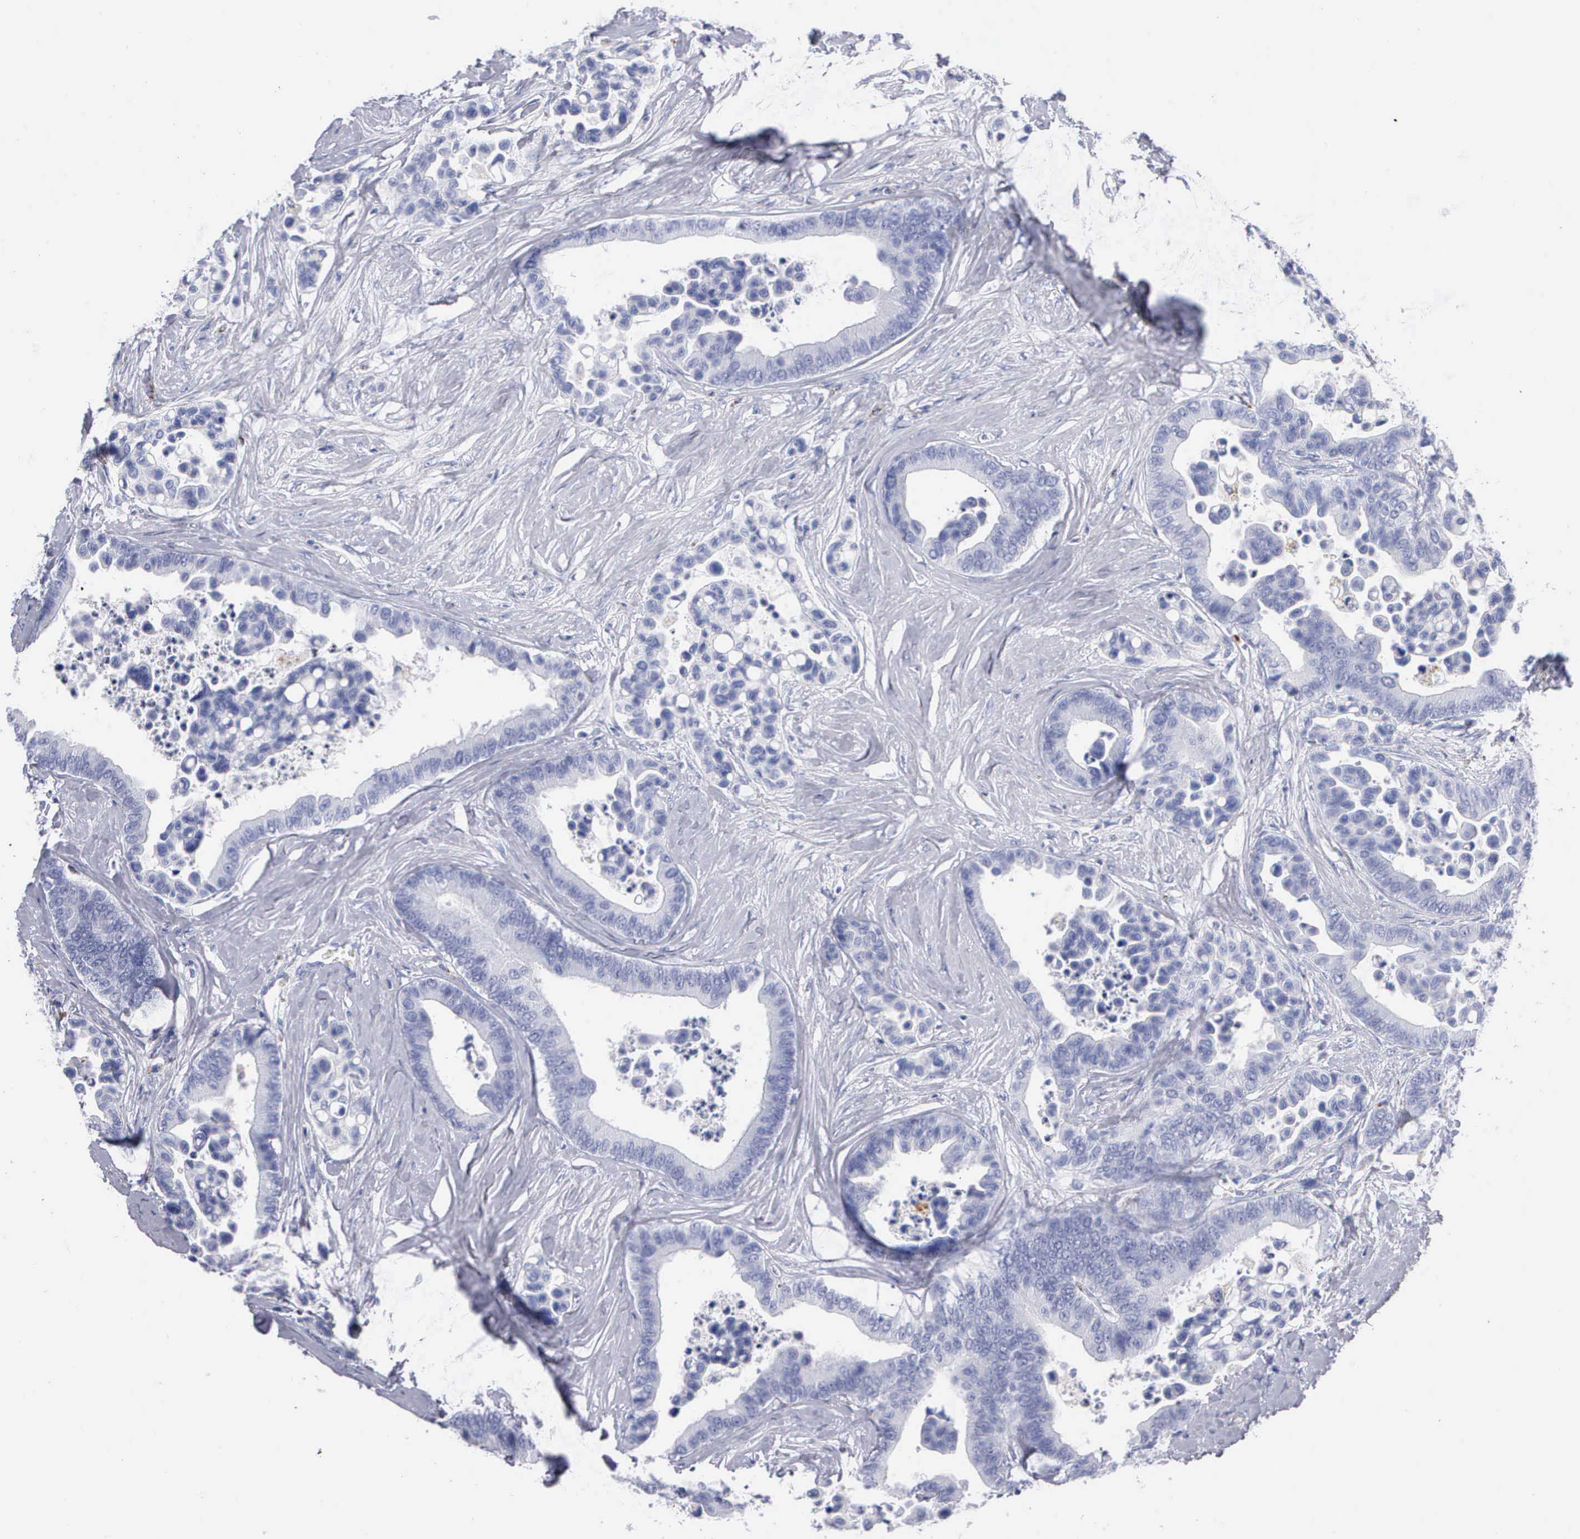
{"staining": {"intensity": "negative", "quantity": "none", "location": "none"}, "tissue": "colorectal cancer", "cell_type": "Tumor cells", "image_type": "cancer", "snomed": [{"axis": "morphology", "description": "Adenocarcinoma, NOS"}, {"axis": "topography", "description": "Colon"}], "caption": "Tumor cells are negative for brown protein staining in colorectal cancer. (Brightfield microscopy of DAB immunohistochemistry at high magnification).", "gene": "CTSL", "patient": {"sex": "male", "age": 82}}